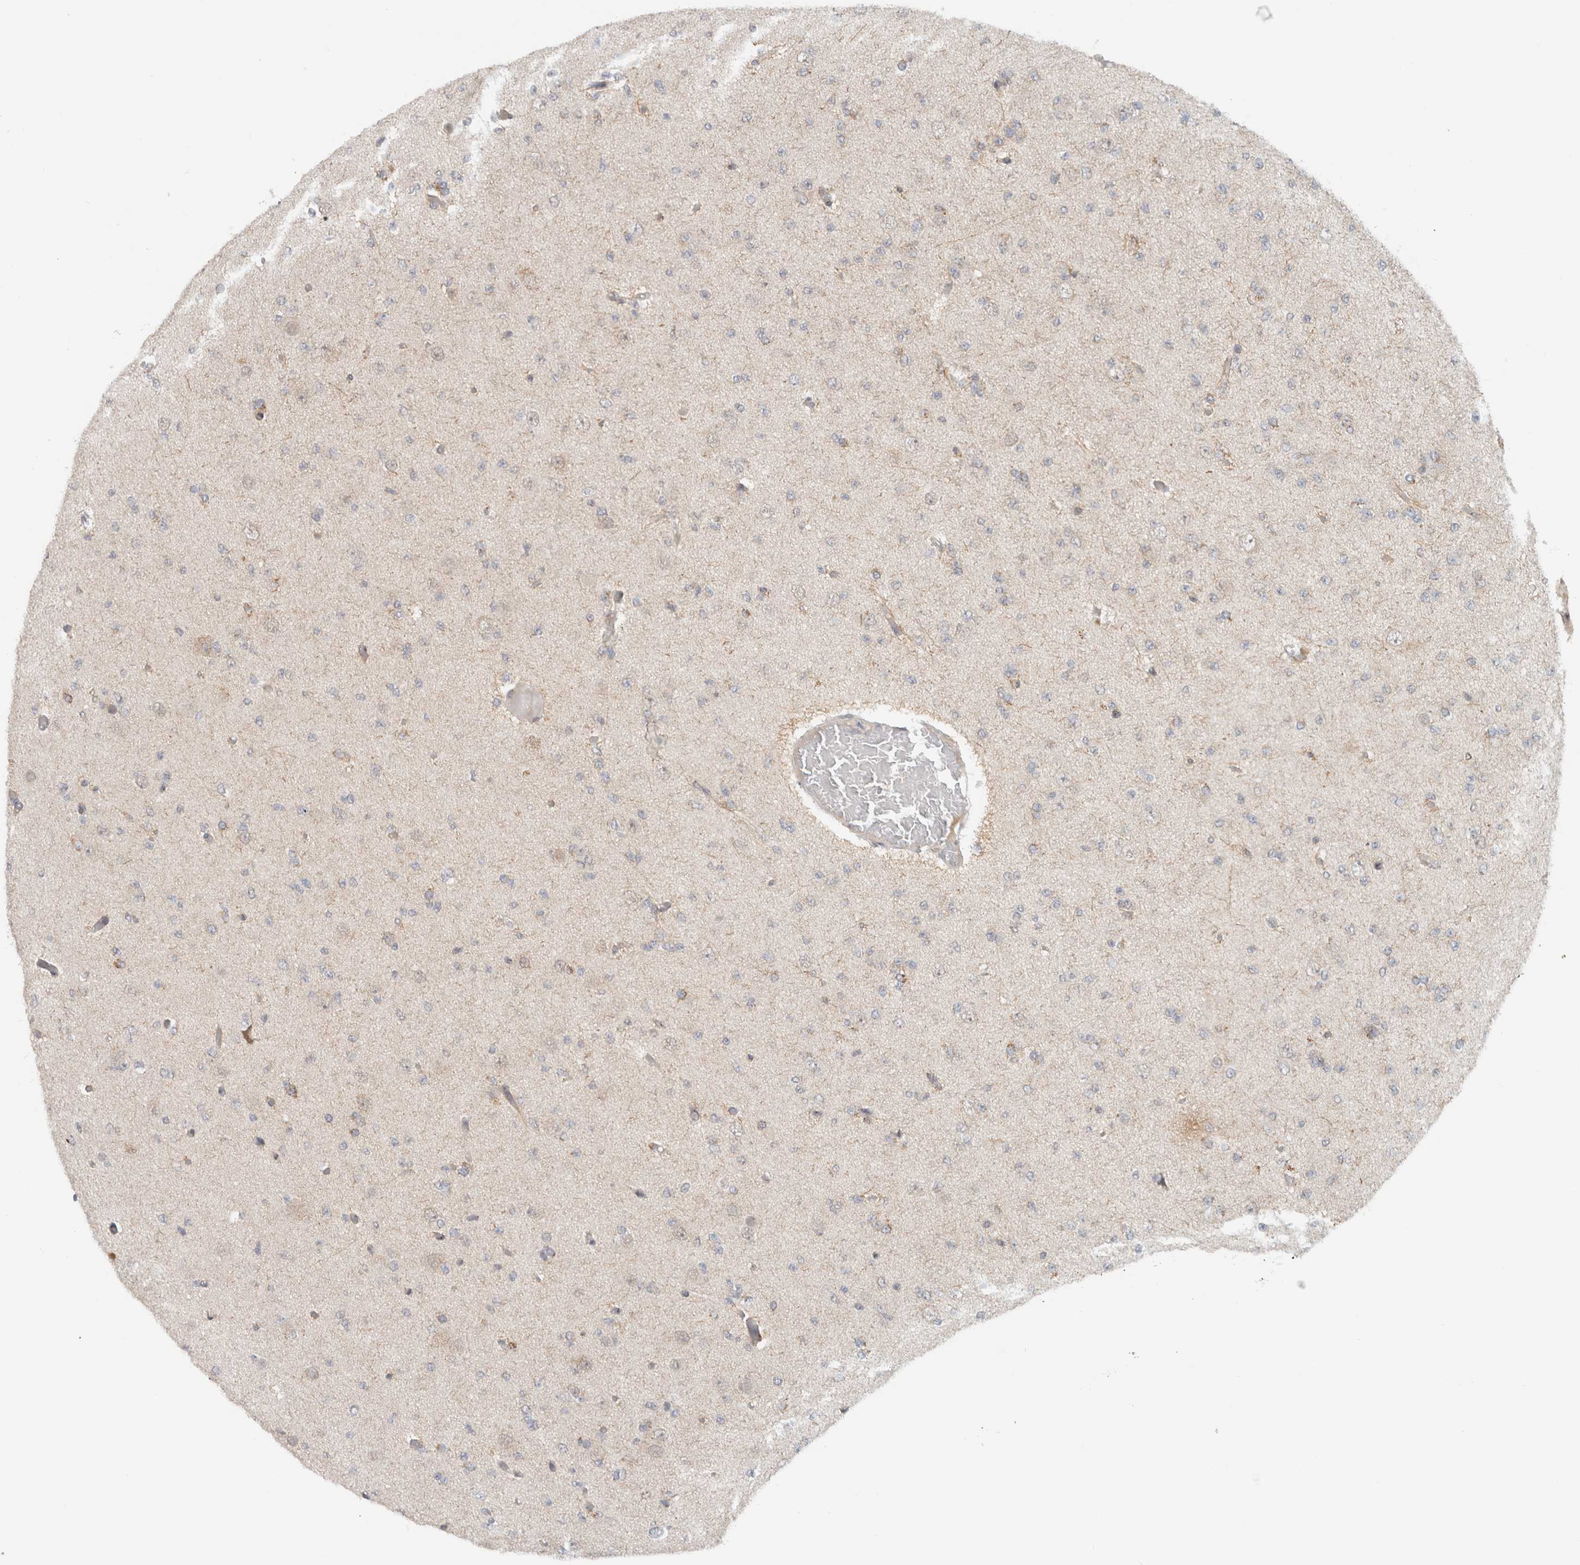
{"staining": {"intensity": "negative", "quantity": "none", "location": "none"}, "tissue": "glioma", "cell_type": "Tumor cells", "image_type": "cancer", "snomed": [{"axis": "morphology", "description": "Glioma, malignant, Low grade"}, {"axis": "topography", "description": "Brain"}], "caption": "Tumor cells show no significant staining in malignant low-grade glioma.", "gene": "CMC2", "patient": {"sex": "female", "age": 22}}